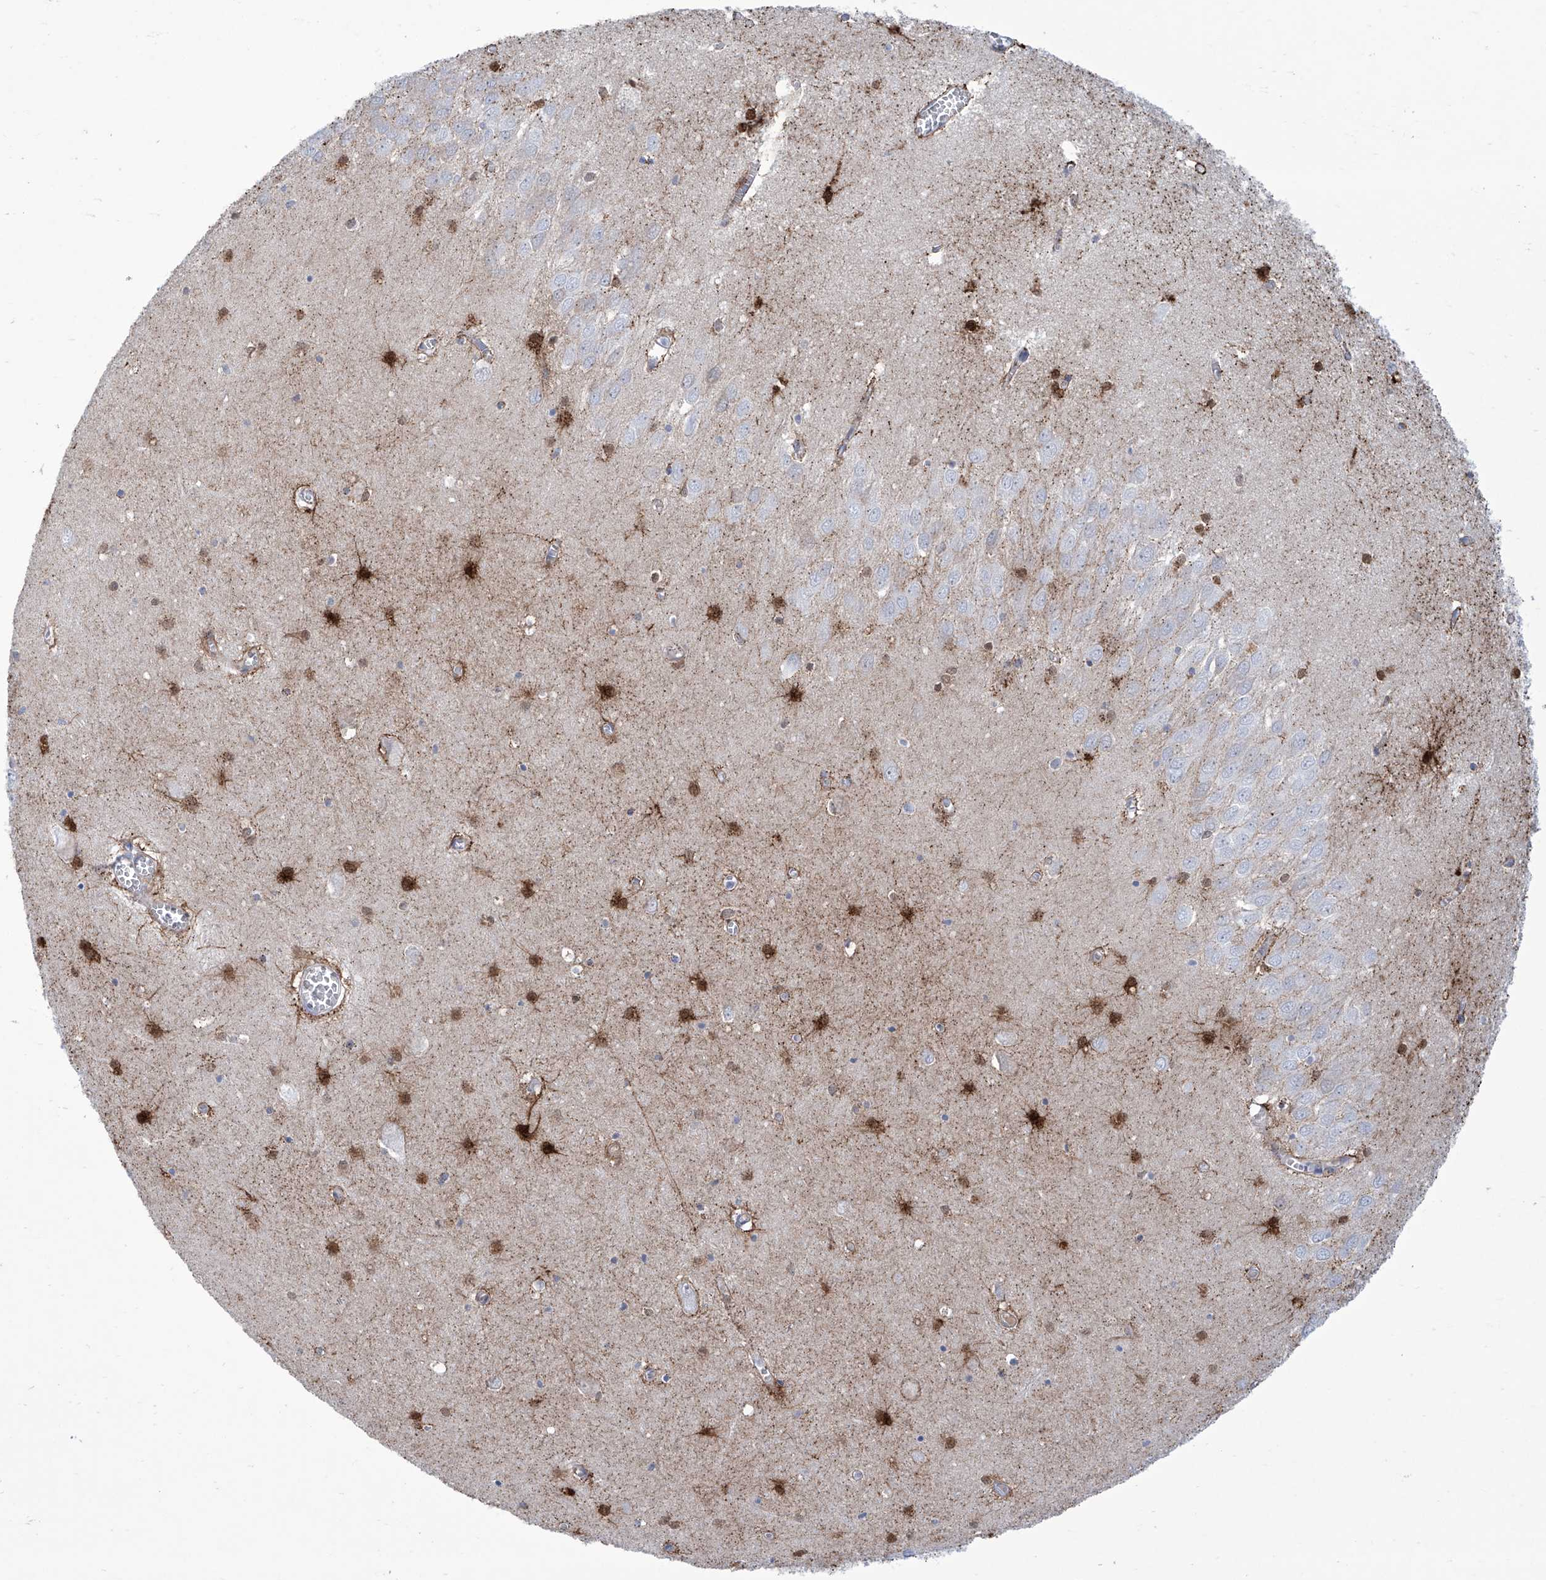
{"staining": {"intensity": "moderate", "quantity": ">75%", "location": "cytoplasmic/membranous,nuclear"}, "tissue": "hippocampus", "cell_type": "Glial cells", "image_type": "normal", "snomed": [{"axis": "morphology", "description": "Normal tissue, NOS"}, {"axis": "topography", "description": "Hippocampus"}], "caption": "Benign hippocampus was stained to show a protein in brown. There is medium levels of moderate cytoplasmic/membranous,nuclear expression in about >75% of glial cells. The protein is shown in brown color, while the nuclei are stained blue.", "gene": "ALDH6A1", "patient": {"sex": "male", "age": 70}}